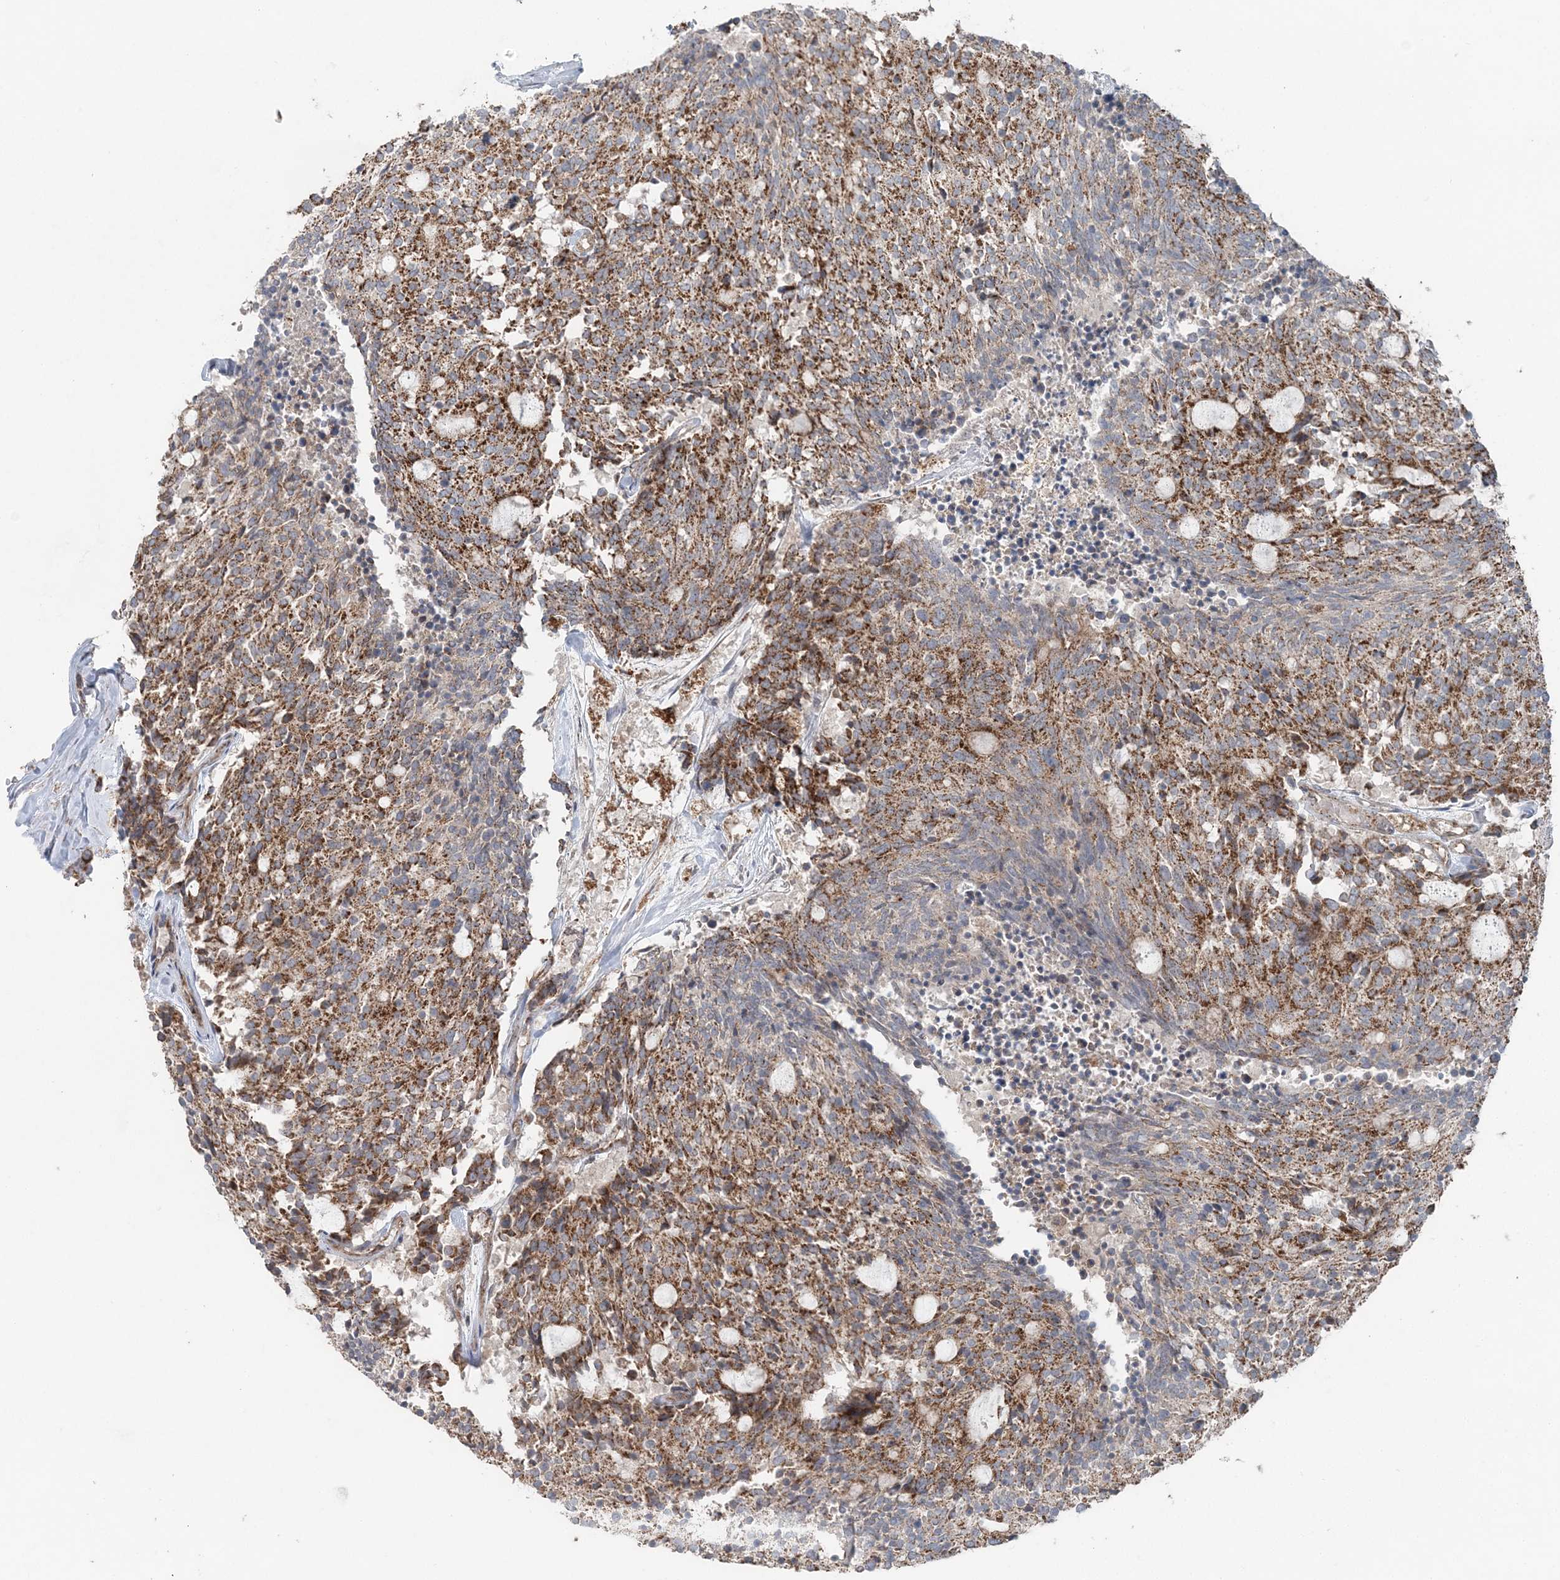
{"staining": {"intensity": "moderate", "quantity": ">75%", "location": "cytoplasmic/membranous"}, "tissue": "carcinoid", "cell_type": "Tumor cells", "image_type": "cancer", "snomed": [{"axis": "morphology", "description": "Carcinoid, malignant, NOS"}, {"axis": "topography", "description": "Pancreas"}], "caption": "An IHC photomicrograph of tumor tissue is shown. Protein staining in brown labels moderate cytoplasmic/membranous positivity in carcinoid (malignant) within tumor cells.", "gene": "LRPPRC", "patient": {"sex": "female", "age": 54}}